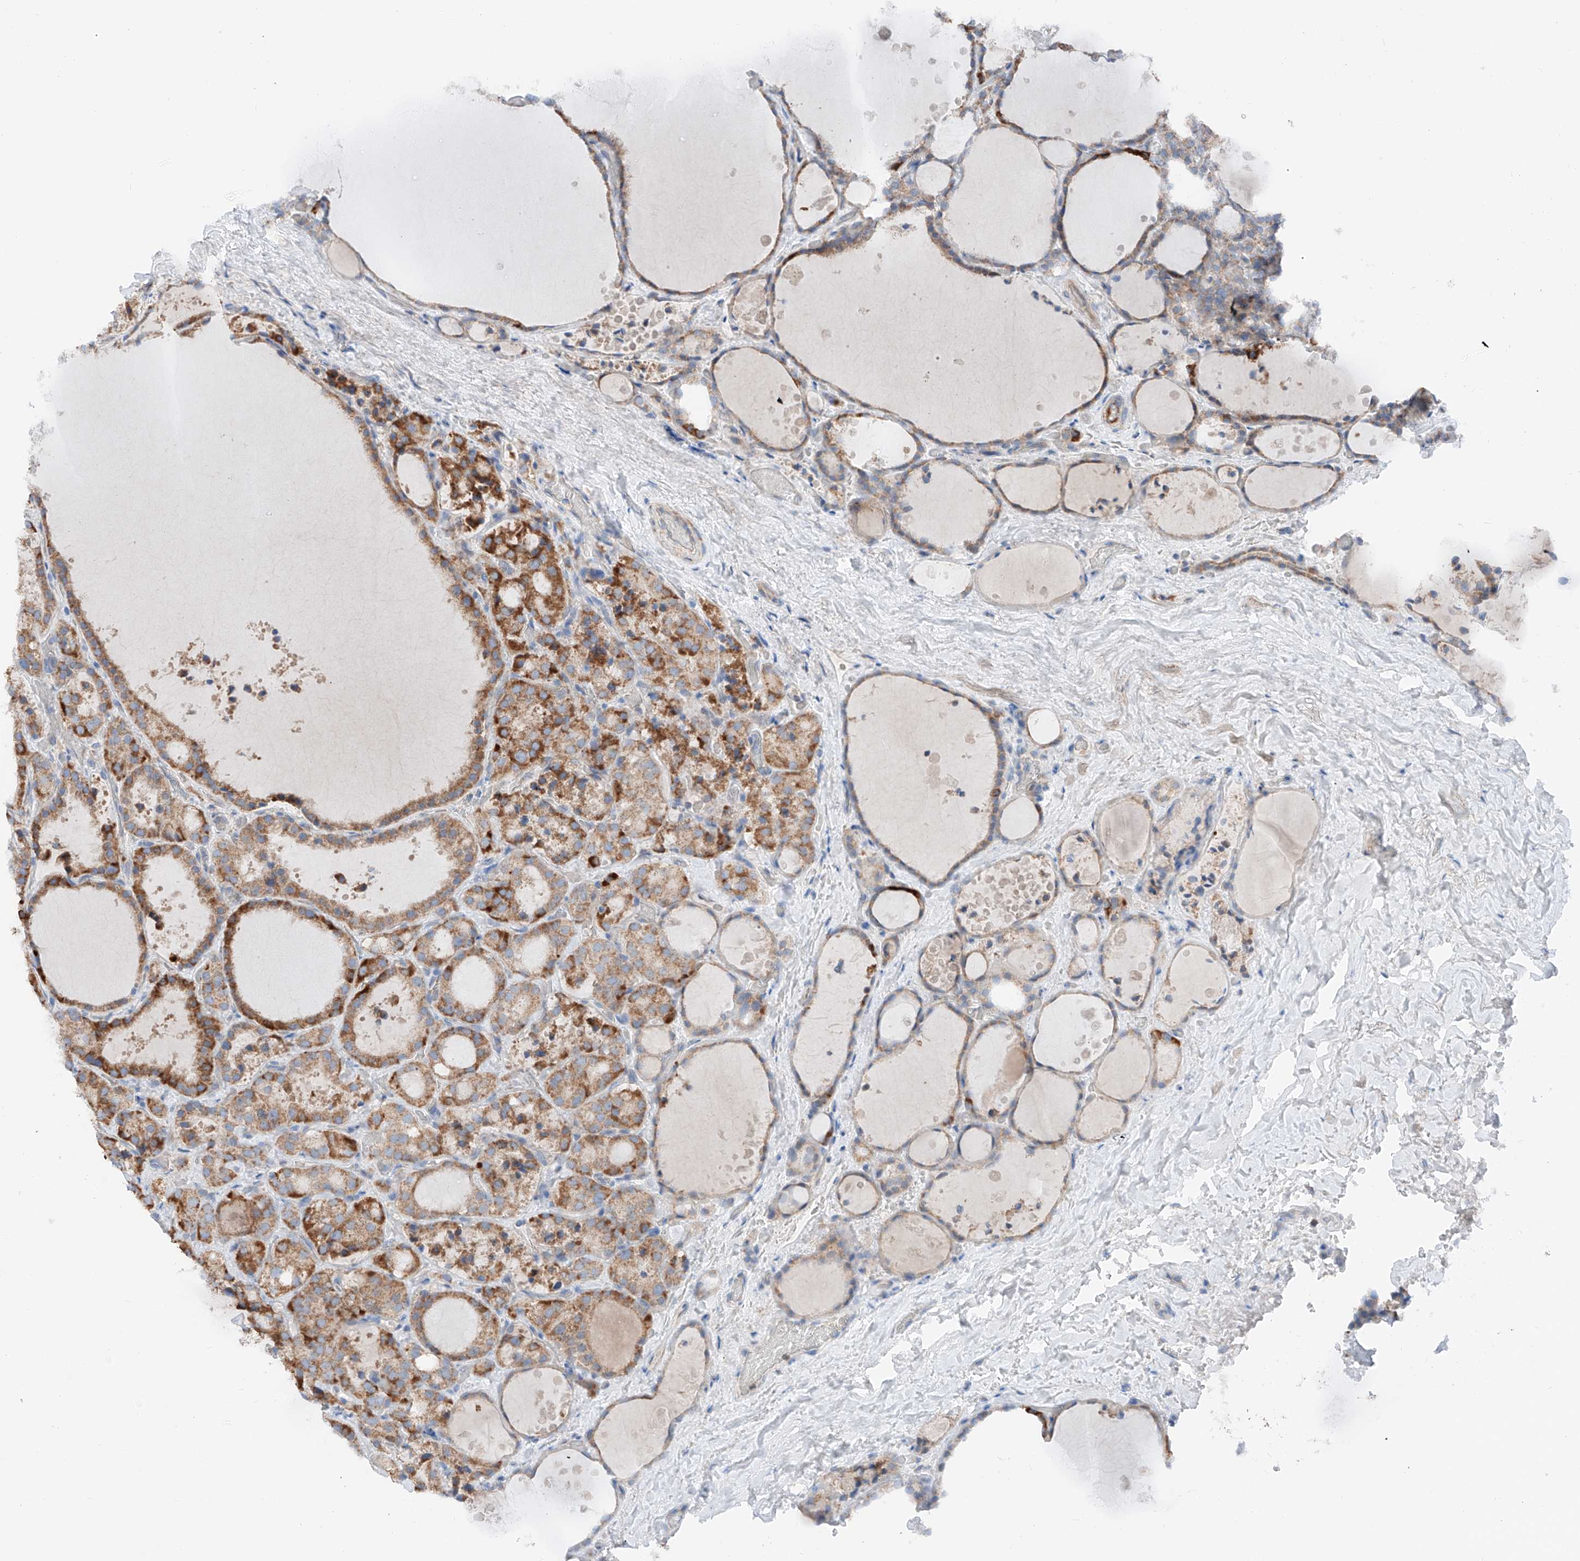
{"staining": {"intensity": "strong", "quantity": "25%-75%", "location": "cytoplasmic/membranous"}, "tissue": "thyroid cancer", "cell_type": "Tumor cells", "image_type": "cancer", "snomed": [{"axis": "morphology", "description": "Papillary adenocarcinoma, NOS"}, {"axis": "topography", "description": "Thyroid gland"}], "caption": "Immunohistochemistry staining of thyroid papillary adenocarcinoma, which demonstrates high levels of strong cytoplasmic/membranous positivity in about 25%-75% of tumor cells indicating strong cytoplasmic/membranous protein positivity. The staining was performed using DAB (brown) for protein detection and nuclei were counterstained in hematoxylin (blue).", "gene": "MRAP", "patient": {"sex": "male", "age": 77}}